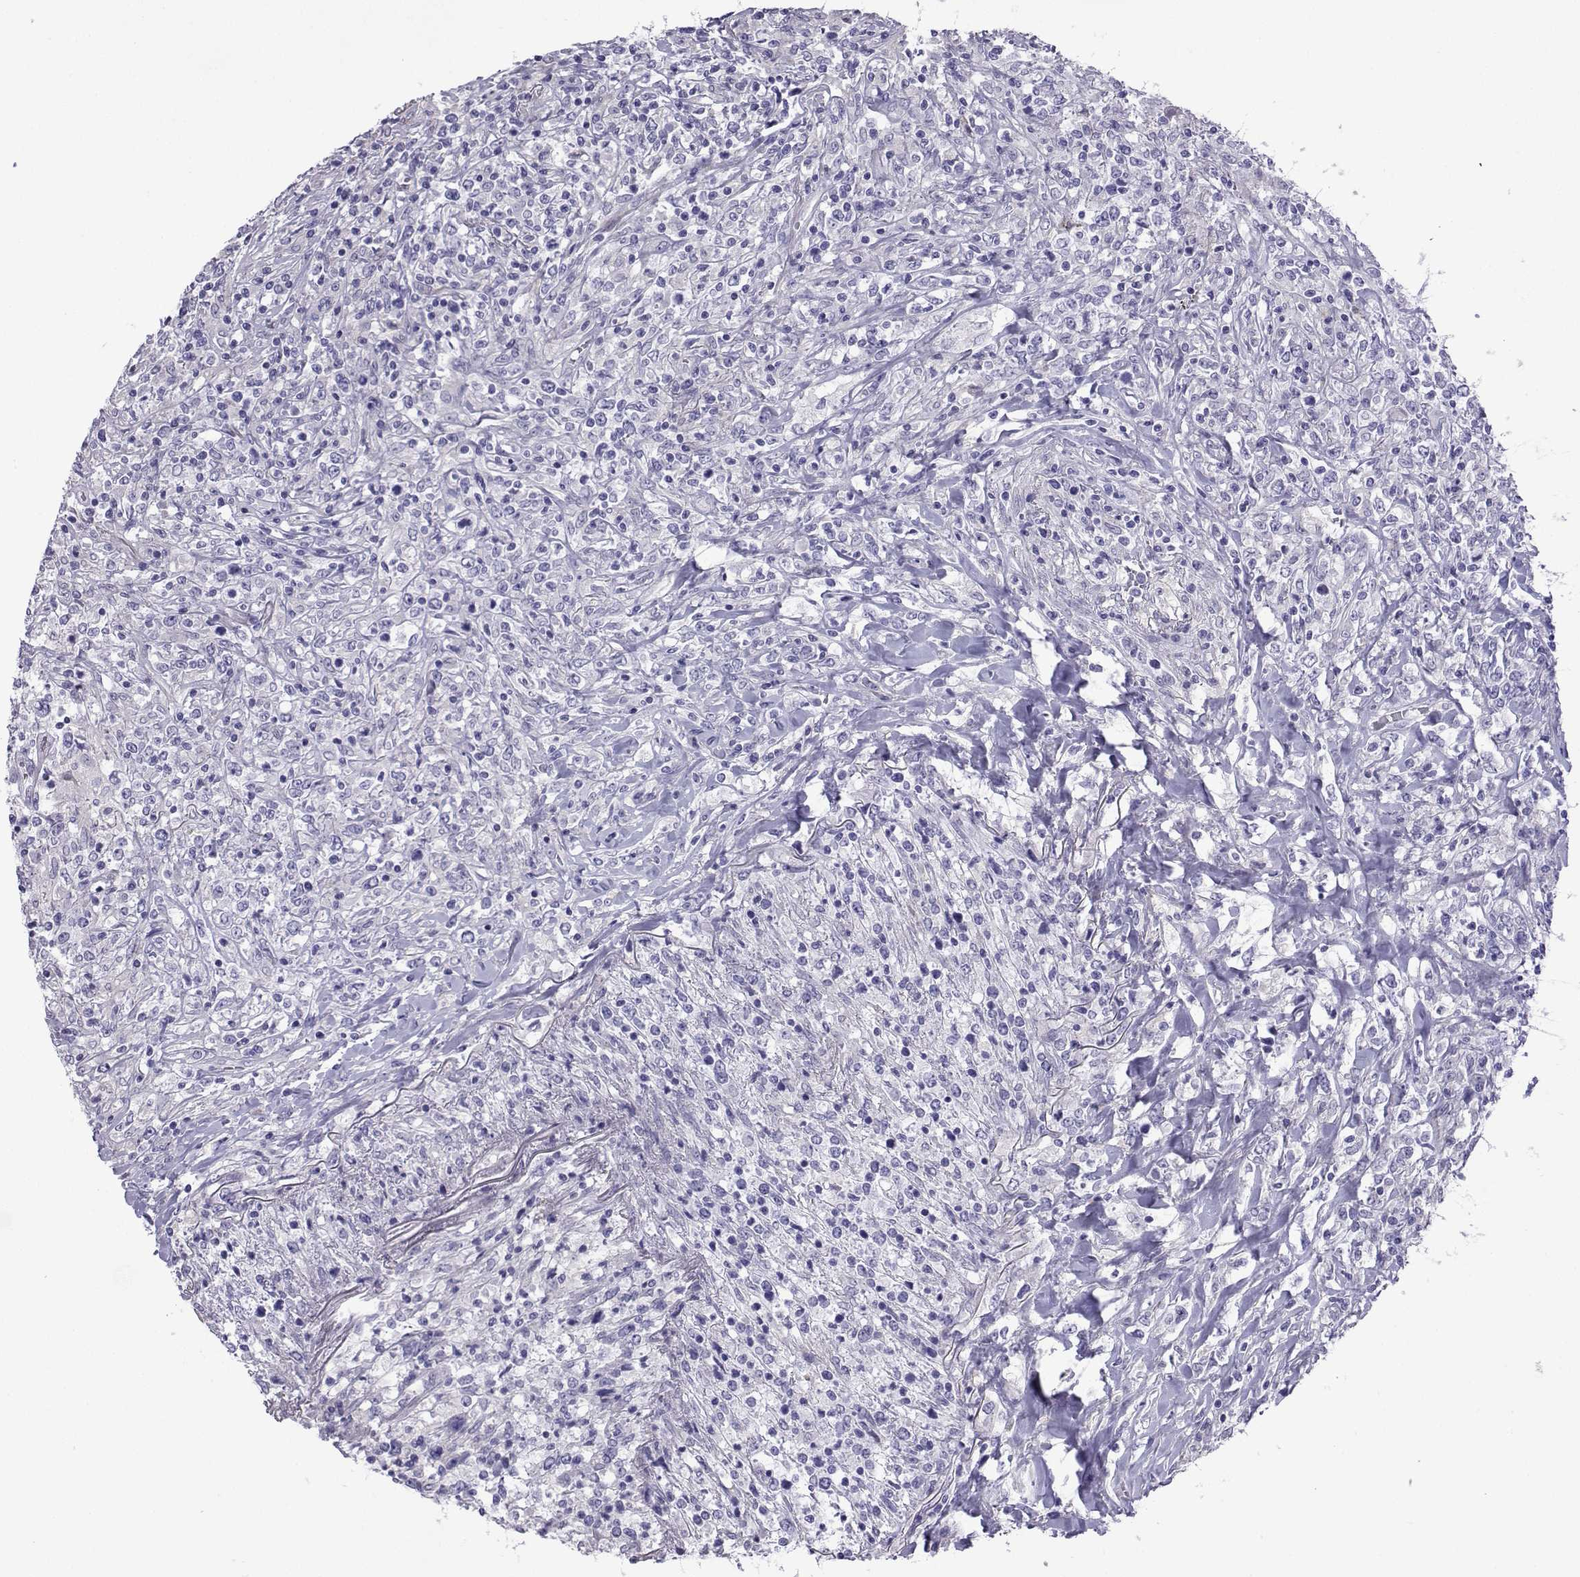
{"staining": {"intensity": "negative", "quantity": "none", "location": "none"}, "tissue": "lymphoma", "cell_type": "Tumor cells", "image_type": "cancer", "snomed": [{"axis": "morphology", "description": "Malignant lymphoma, non-Hodgkin's type, High grade"}, {"axis": "topography", "description": "Lung"}], "caption": "An image of human high-grade malignant lymphoma, non-Hodgkin's type is negative for staining in tumor cells.", "gene": "CFAP70", "patient": {"sex": "male", "age": 79}}